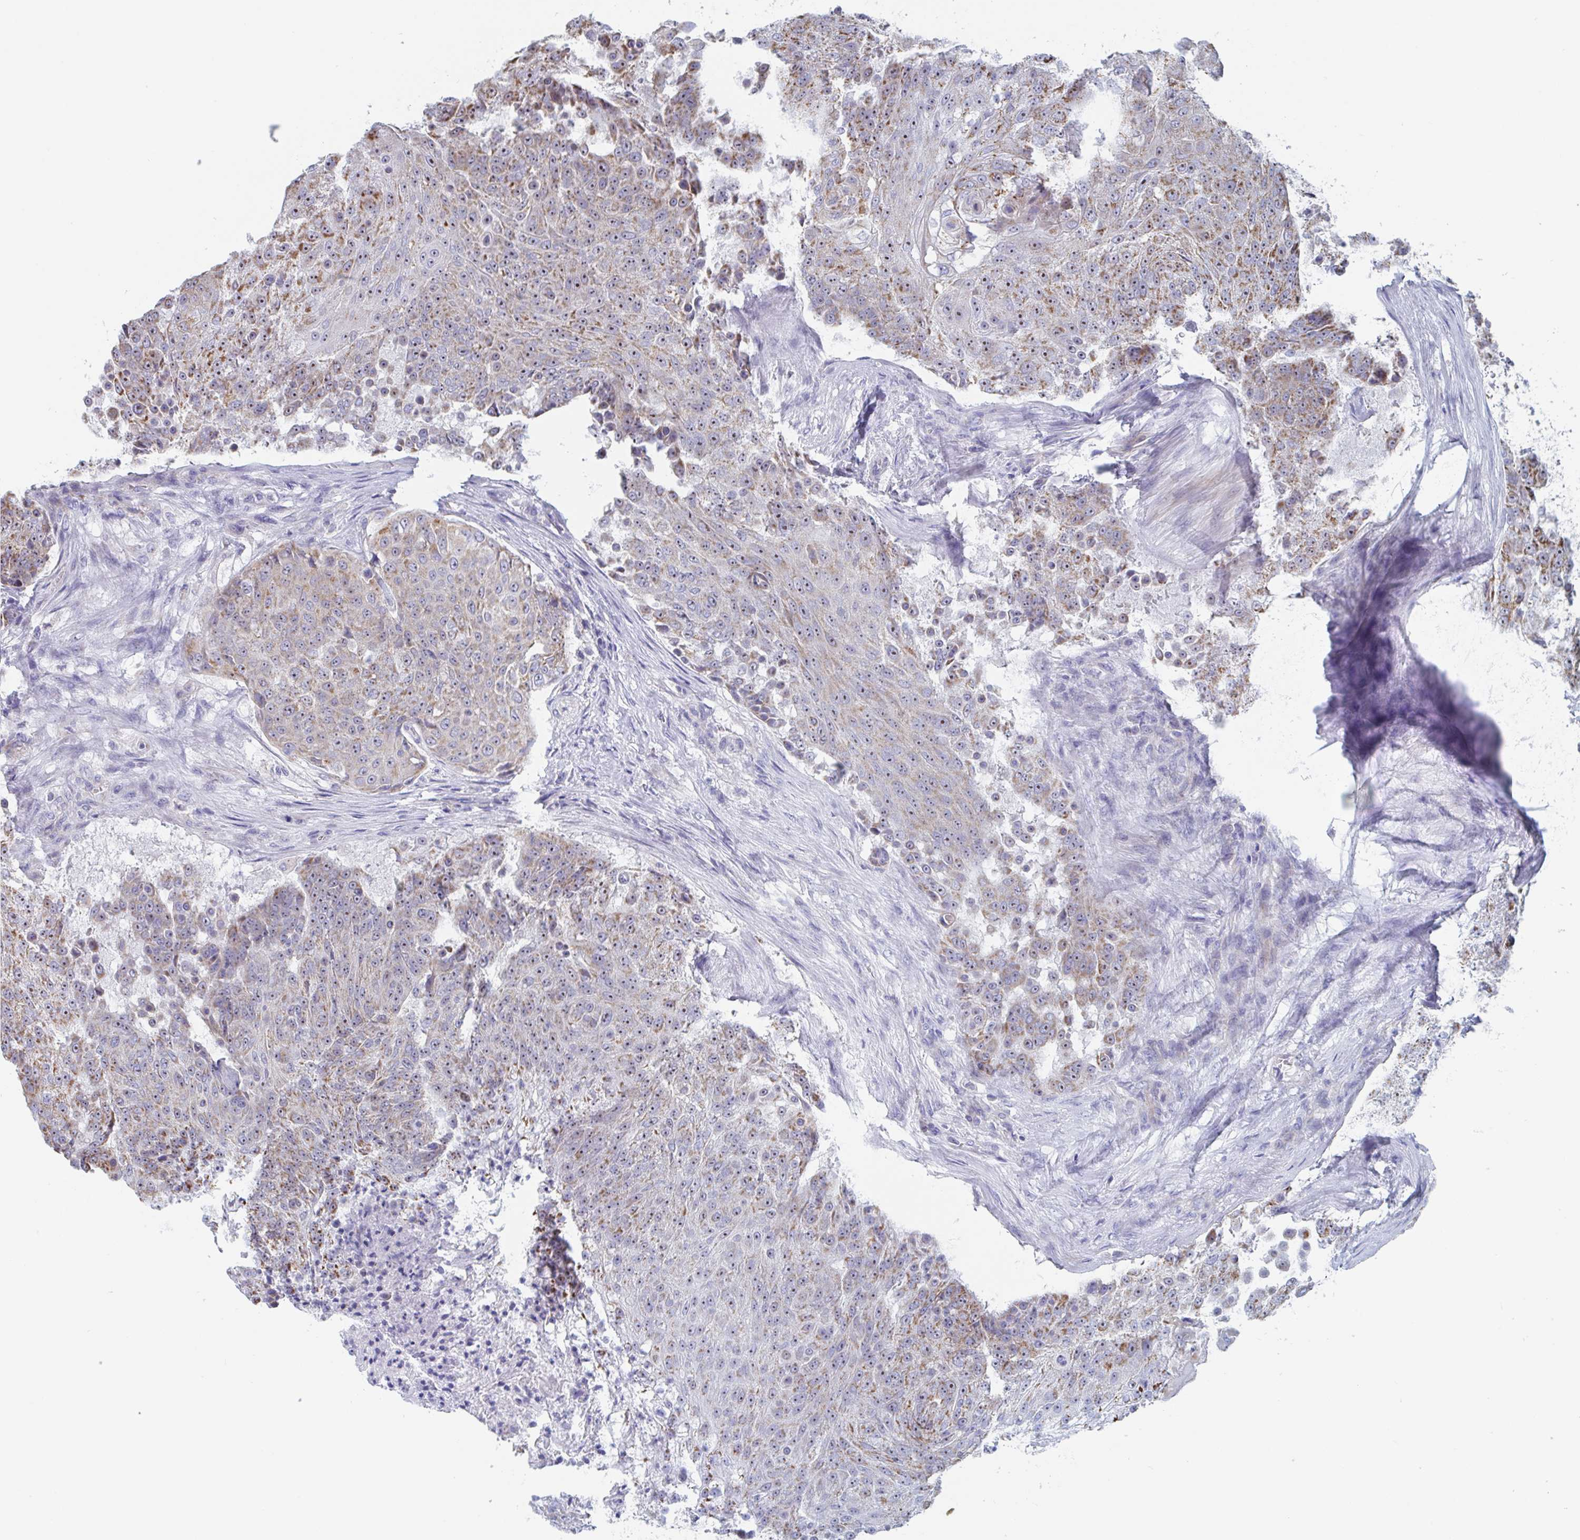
{"staining": {"intensity": "moderate", "quantity": ">75%", "location": "cytoplasmic/membranous,nuclear"}, "tissue": "urothelial cancer", "cell_type": "Tumor cells", "image_type": "cancer", "snomed": [{"axis": "morphology", "description": "Urothelial carcinoma, High grade"}, {"axis": "topography", "description": "Urinary bladder"}], "caption": "A brown stain highlights moderate cytoplasmic/membranous and nuclear staining of a protein in human high-grade urothelial carcinoma tumor cells.", "gene": "MRPL53", "patient": {"sex": "female", "age": 63}}